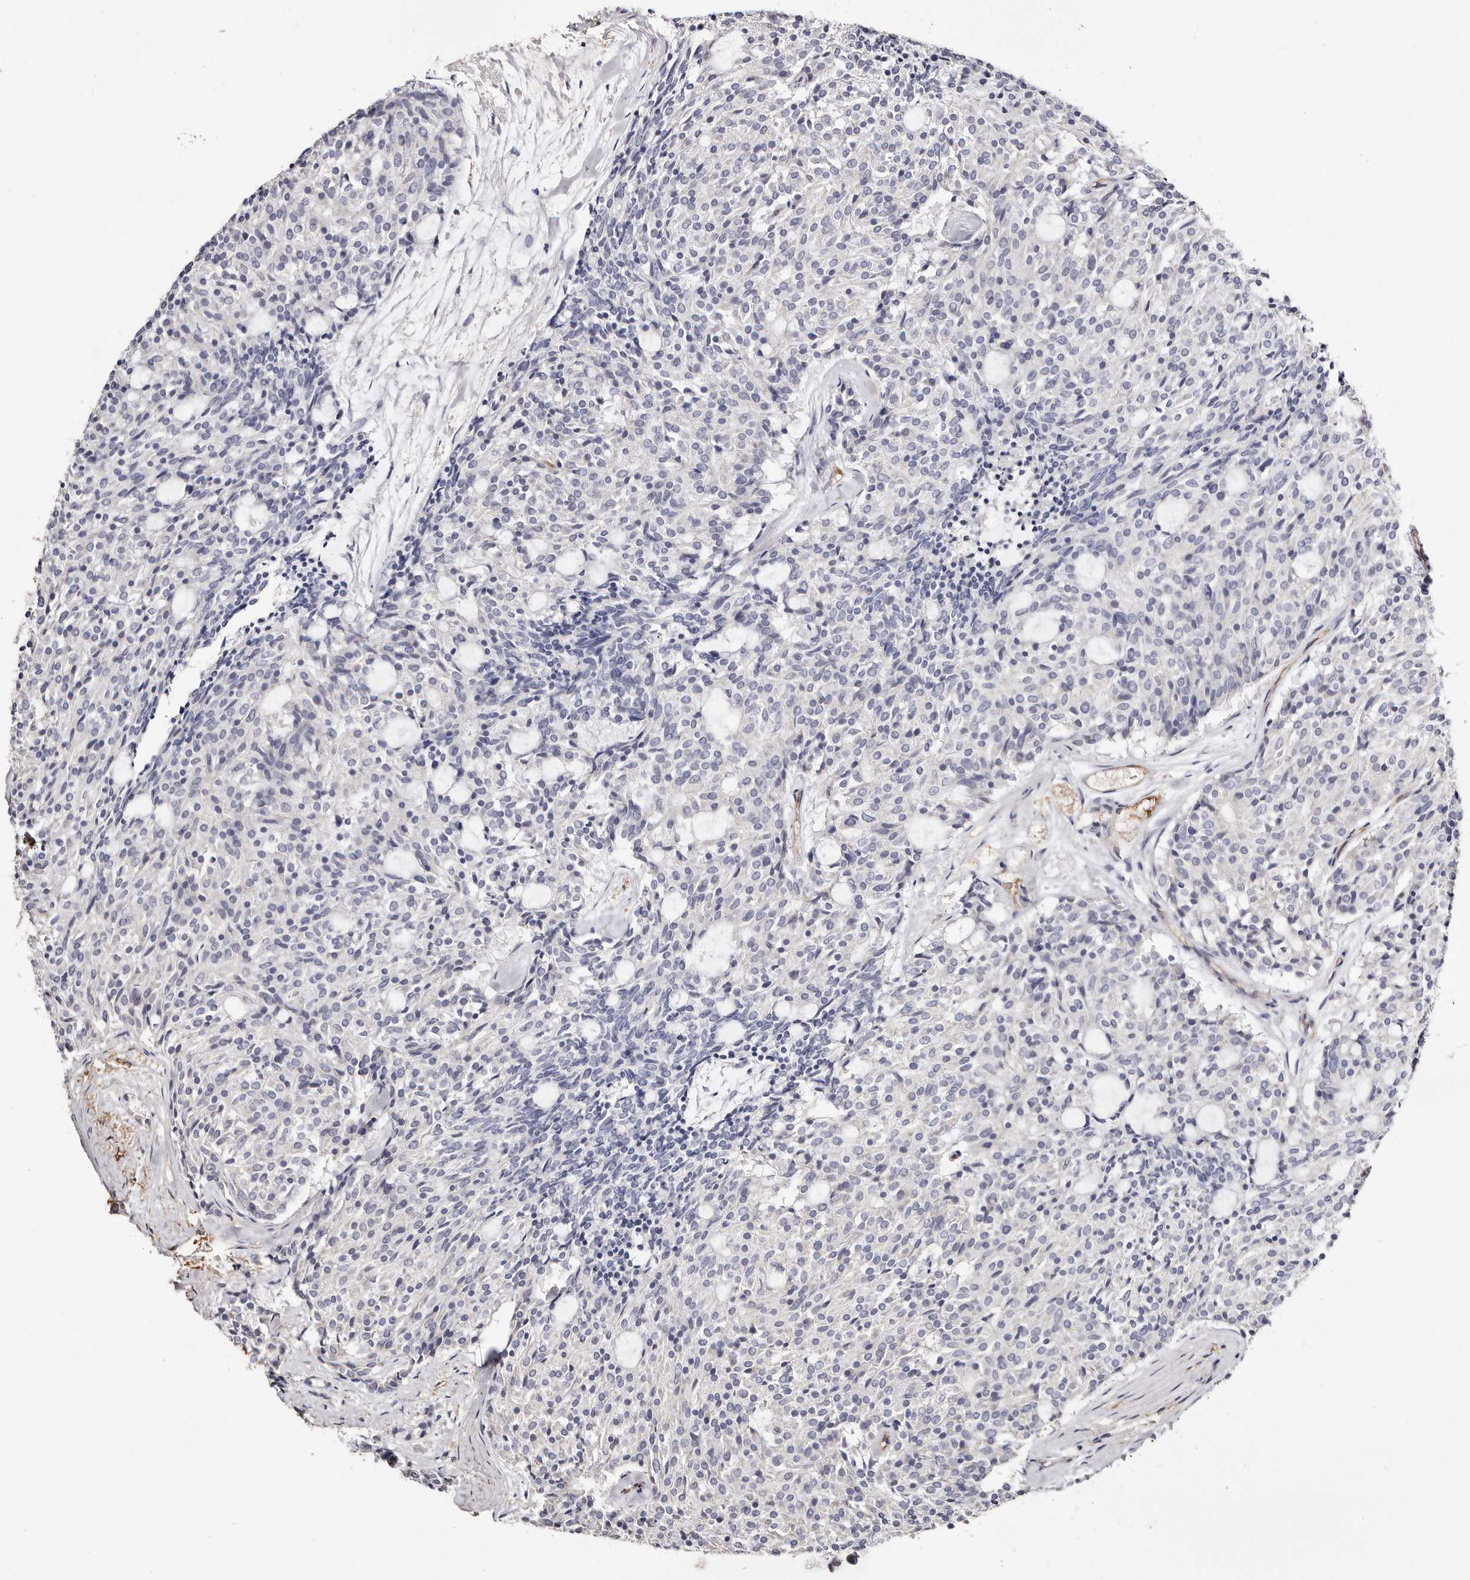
{"staining": {"intensity": "negative", "quantity": "none", "location": "none"}, "tissue": "carcinoid", "cell_type": "Tumor cells", "image_type": "cancer", "snomed": [{"axis": "morphology", "description": "Carcinoid, malignant, NOS"}, {"axis": "topography", "description": "Pancreas"}], "caption": "Tumor cells show no significant staining in carcinoid (malignant). (DAB IHC with hematoxylin counter stain).", "gene": "TGM2", "patient": {"sex": "female", "age": 54}}